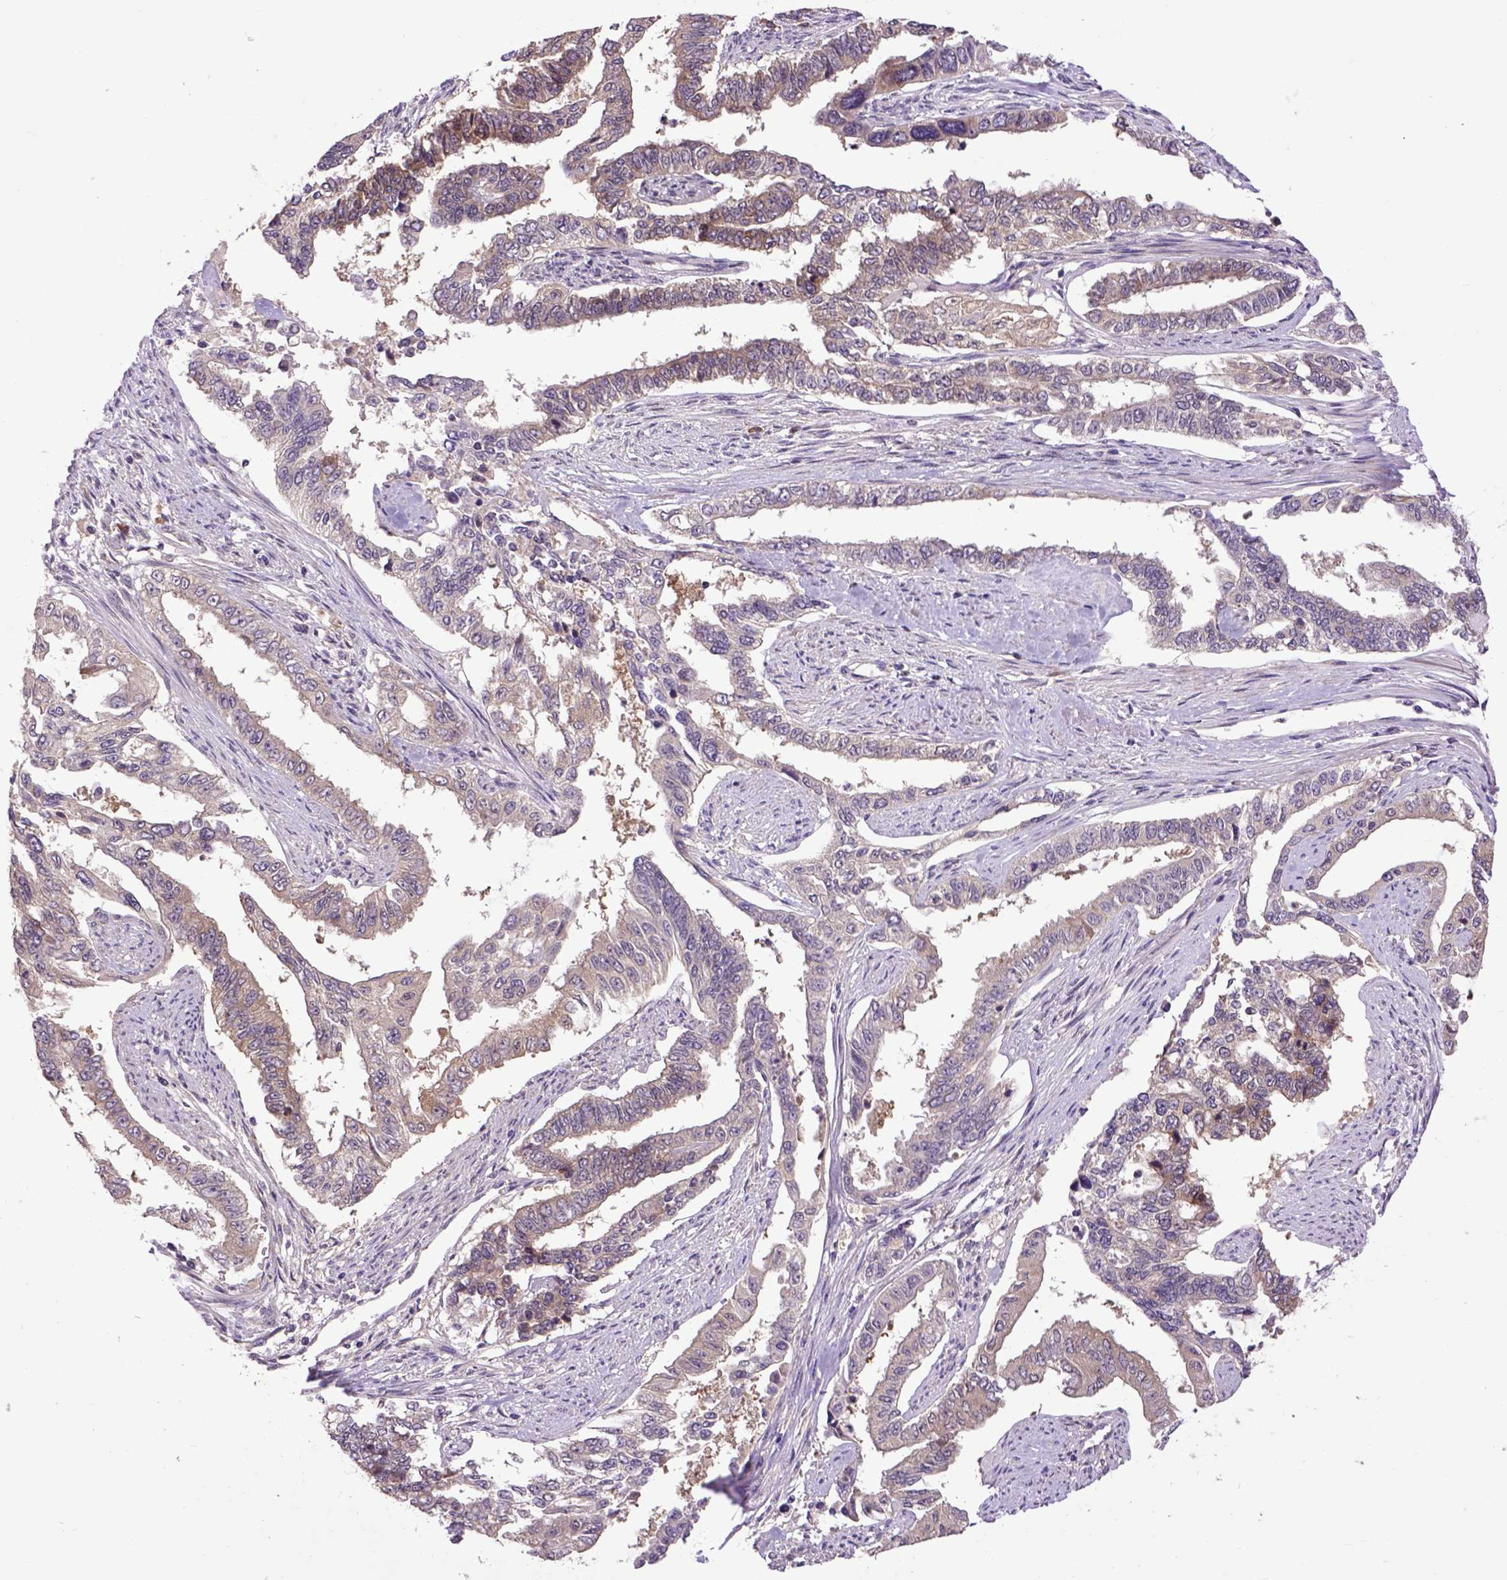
{"staining": {"intensity": "moderate", "quantity": "25%-75%", "location": "cytoplasmic/membranous"}, "tissue": "endometrial cancer", "cell_type": "Tumor cells", "image_type": "cancer", "snomed": [{"axis": "morphology", "description": "Adenocarcinoma, NOS"}, {"axis": "topography", "description": "Uterus"}], "caption": "Moderate cytoplasmic/membranous protein positivity is seen in about 25%-75% of tumor cells in endometrial adenocarcinoma.", "gene": "ARL1", "patient": {"sex": "female", "age": 59}}